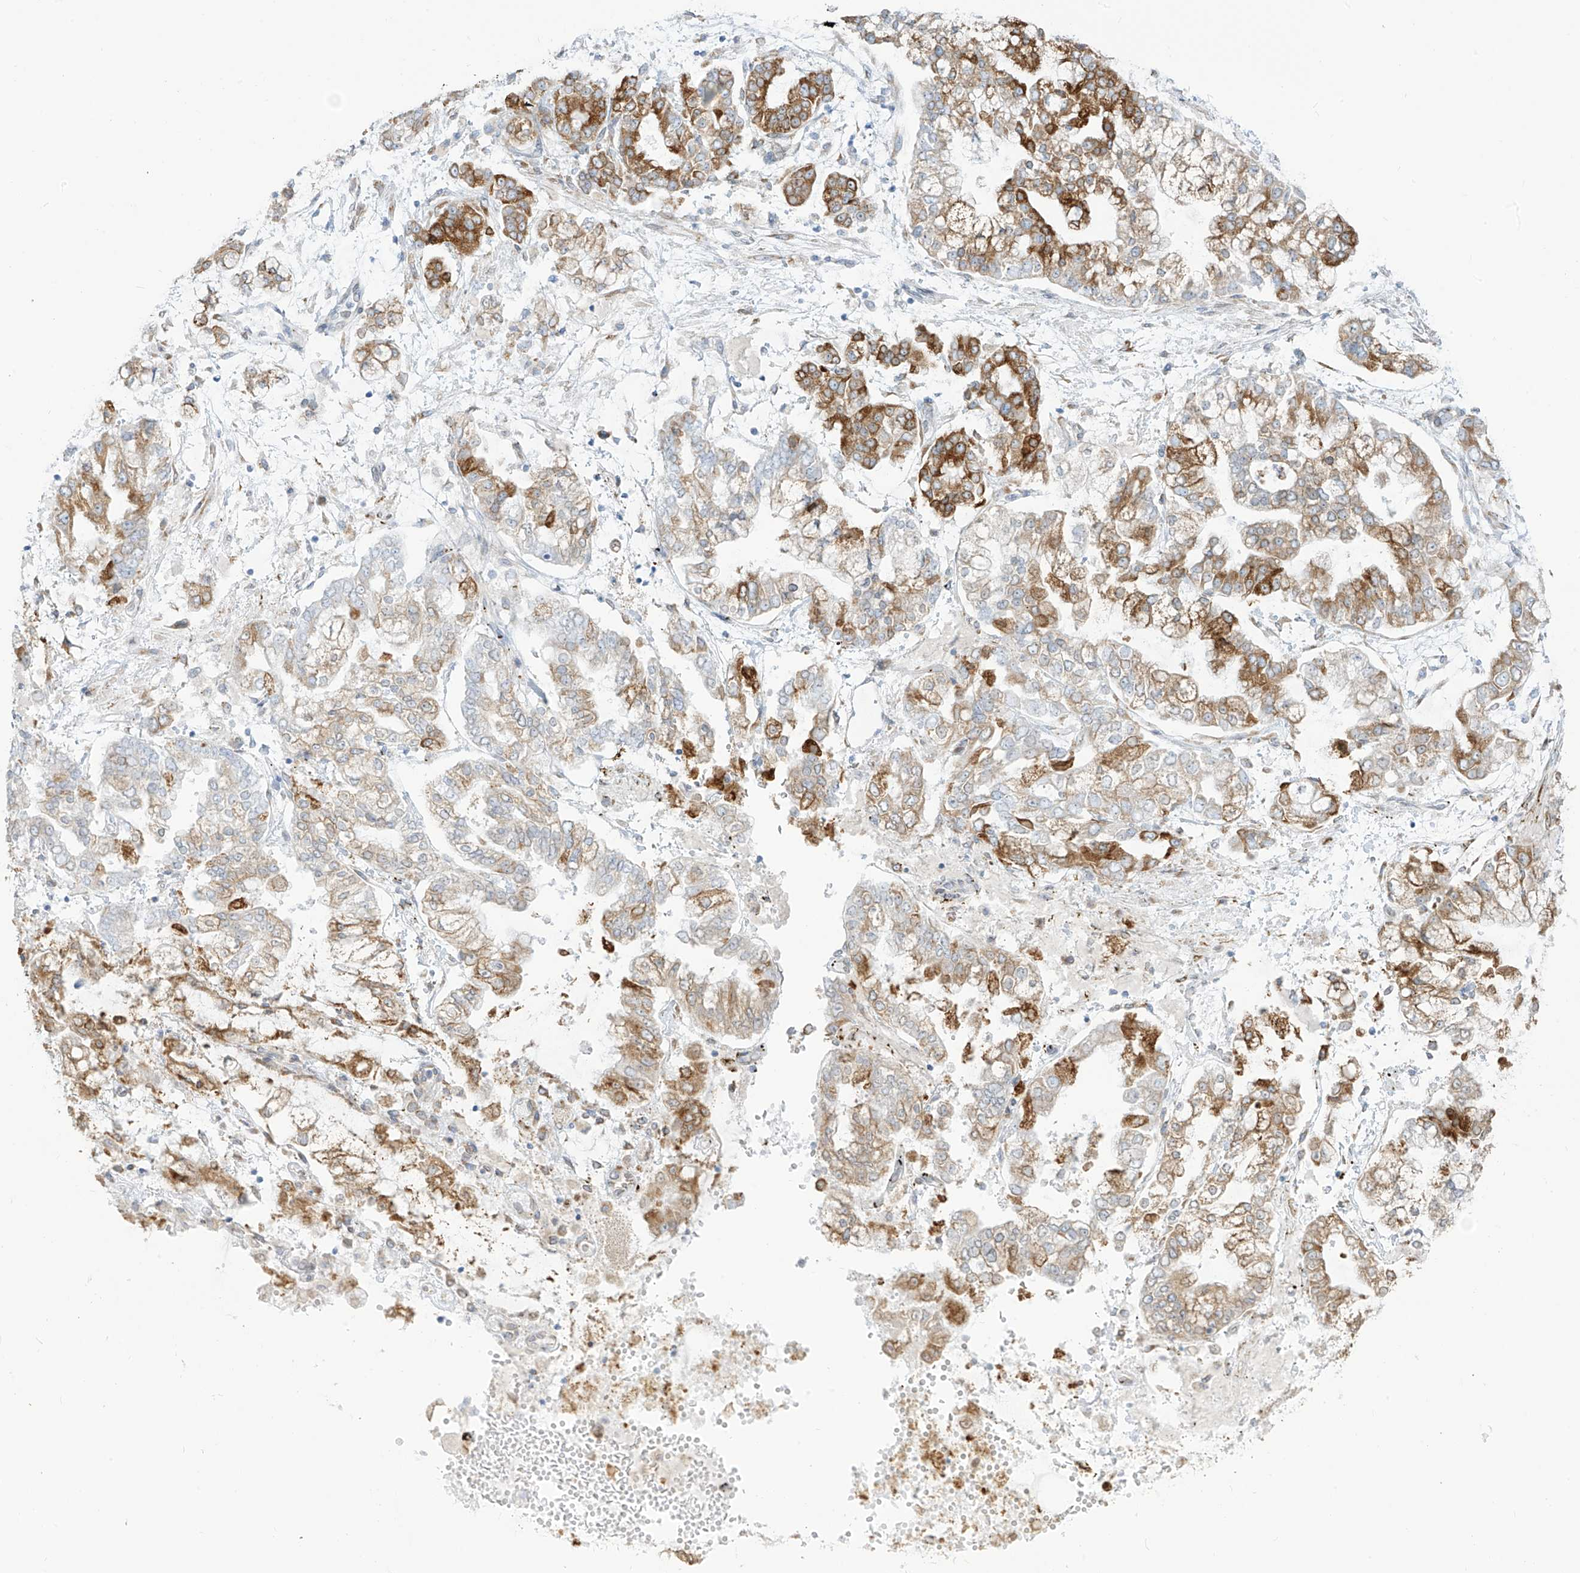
{"staining": {"intensity": "moderate", "quantity": ">75%", "location": "cytoplasmic/membranous"}, "tissue": "stomach cancer", "cell_type": "Tumor cells", "image_type": "cancer", "snomed": [{"axis": "morphology", "description": "Normal tissue, NOS"}, {"axis": "morphology", "description": "Adenocarcinoma, NOS"}, {"axis": "topography", "description": "Stomach, upper"}, {"axis": "topography", "description": "Stomach"}], "caption": "Adenocarcinoma (stomach) stained with a brown dye displays moderate cytoplasmic/membranous positive staining in approximately >75% of tumor cells.", "gene": "LRRC59", "patient": {"sex": "male", "age": 76}}